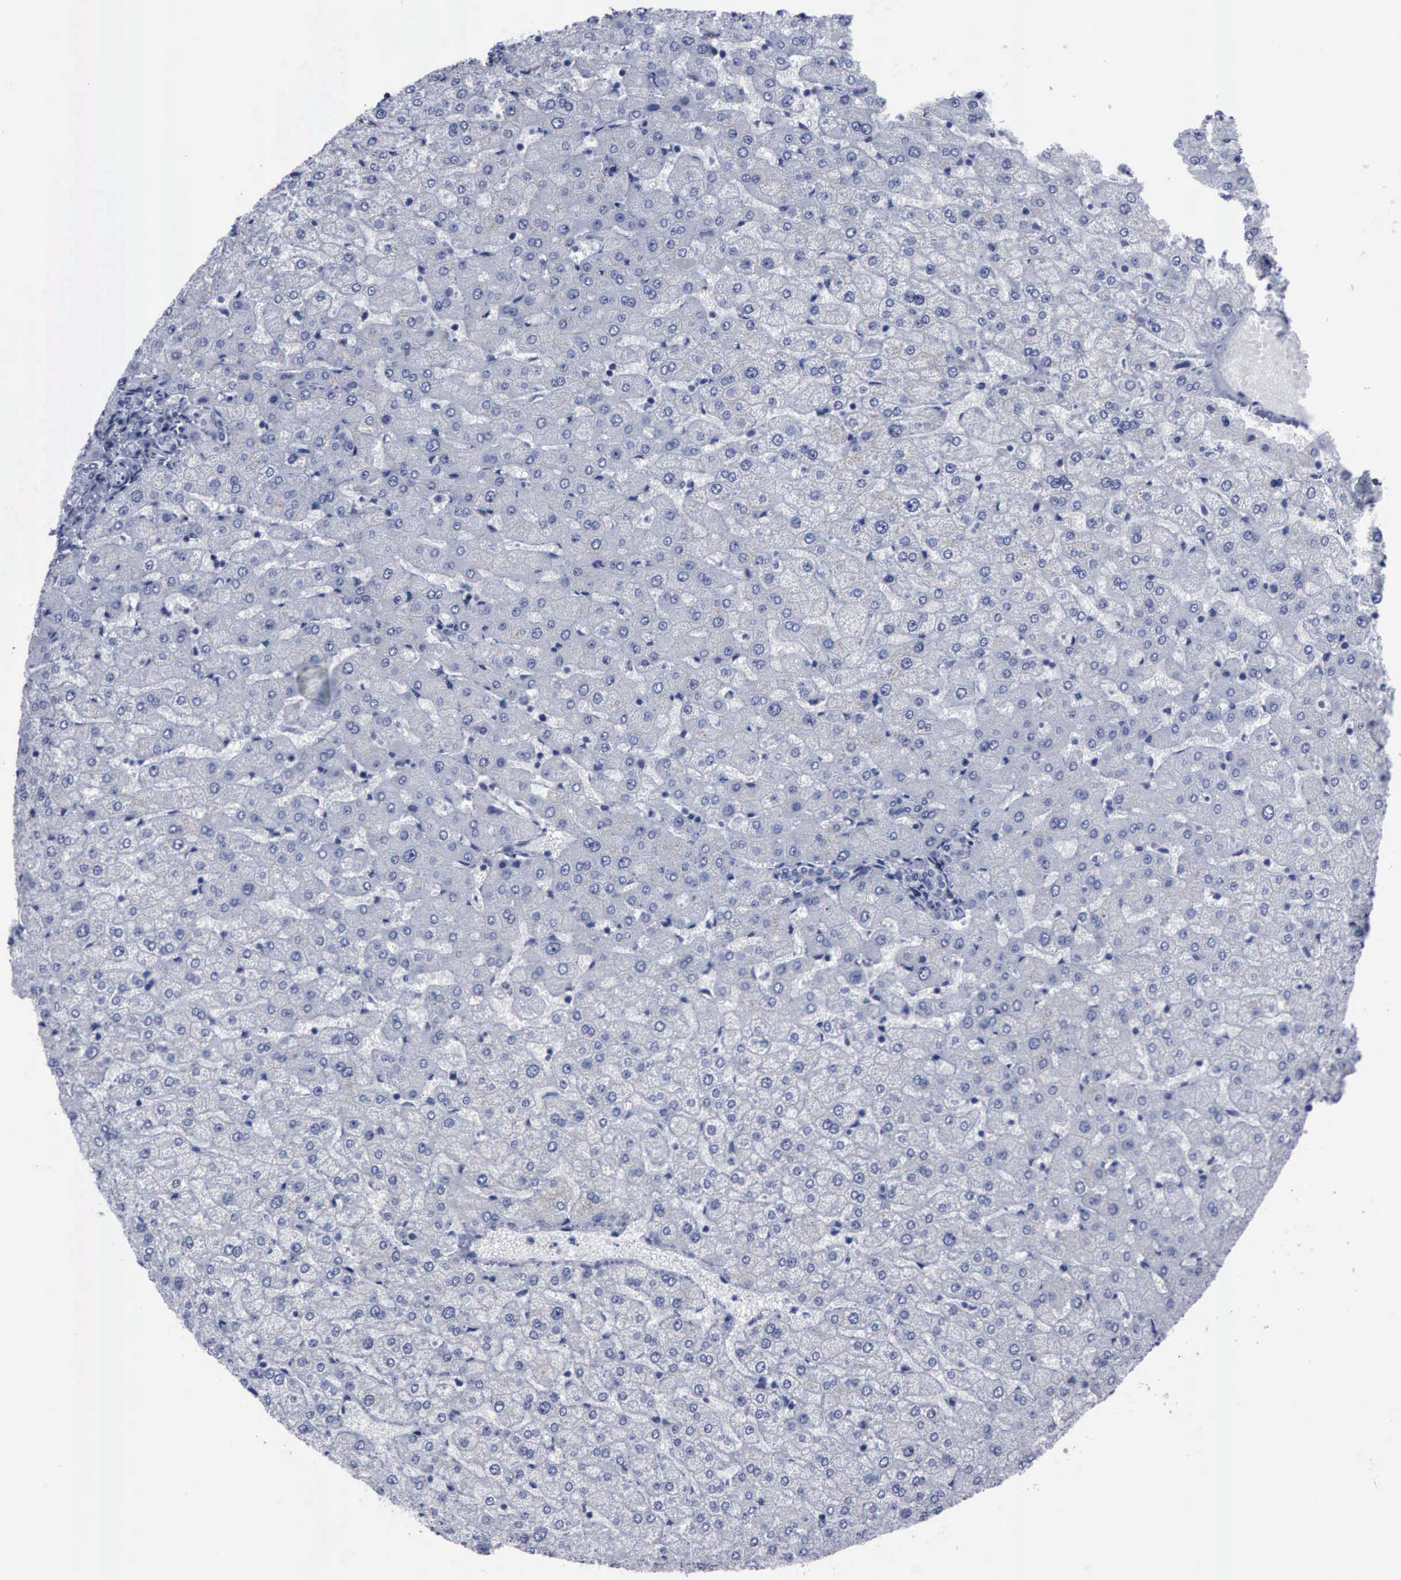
{"staining": {"intensity": "negative", "quantity": "none", "location": "none"}, "tissue": "liver", "cell_type": "Cholangiocytes", "image_type": "normal", "snomed": [{"axis": "morphology", "description": "Normal tissue, NOS"}, {"axis": "morphology", "description": "Fibrosis, NOS"}, {"axis": "topography", "description": "Liver"}], "caption": "DAB (3,3'-diaminobenzidine) immunohistochemical staining of unremarkable liver displays no significant staining in cholangiocytes. (DAB (3,3'-diaminobenzidine) immunohistochemistry visualized using brightfield microscopy, high magnification).", "gene": "BRD1", "patient": {"sex": "female", "age": 29}}